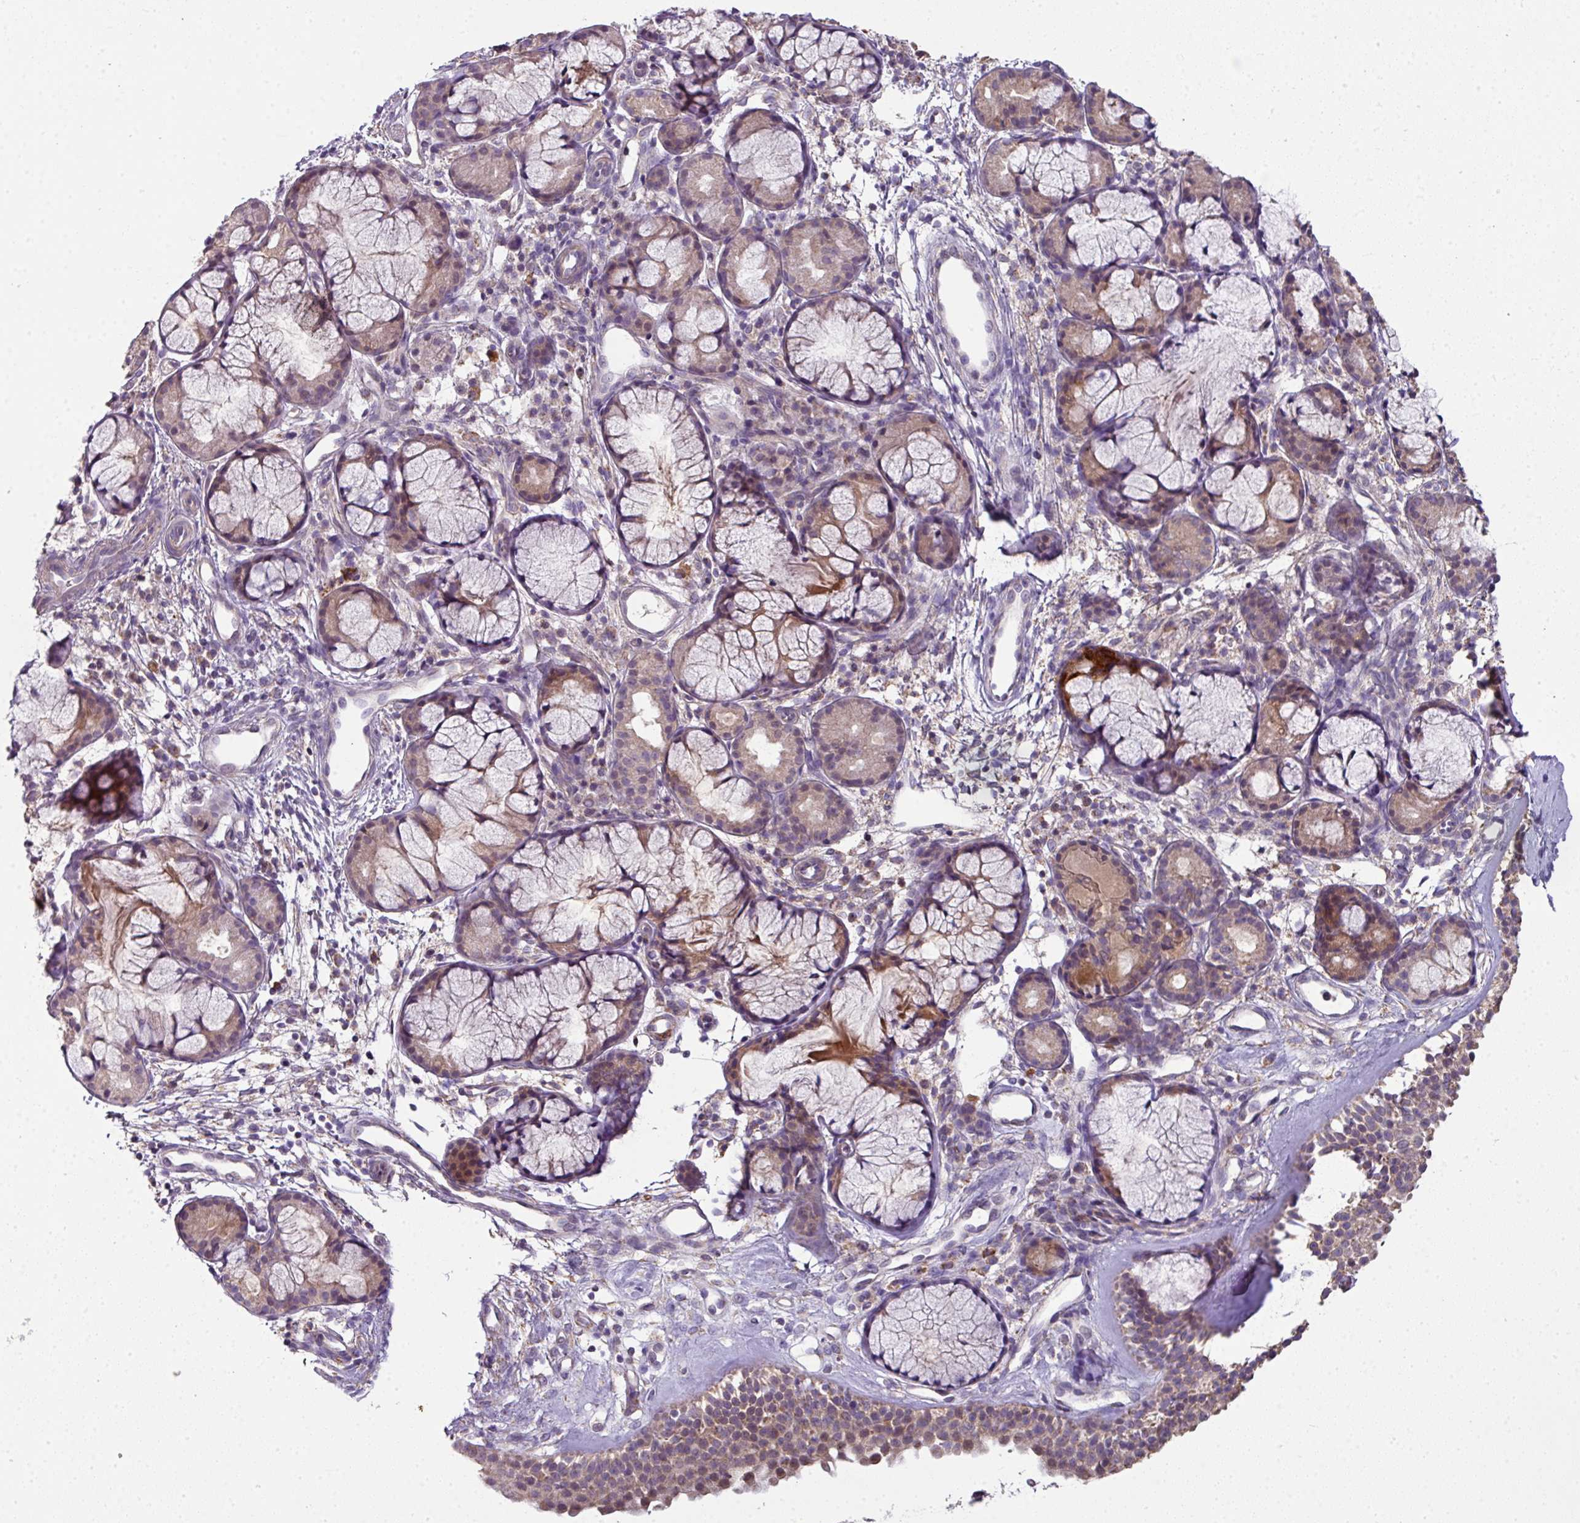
{"staining": {"intensity": "weak", "quantity": "25%-75%", "location": "cytoplasmic/membranous"}, "tissue": "nasopharynx", "cell_type": "Respiratory epithelial cells", "image_type": "normal", "snomed": [{"axis": "morphology", "description": "Normal tissue, NOS"}, {"axis": "topography", "description": "Nasopharynx"}], "caption": "Immunohistochemistry staining of unremarkable nasopharynx, which displays low levels of weak cytoplasmic/membranous positivity in about 25%-75% of respiratory epithelial cells indicating weak cytoplasmic/membranous protein expression. The staining was performed using DAB (3,3'-diaminobenzidine) (brown) for protein detection and nuclei were counterstained in hematoxylin (blue).", "gene": "PALS2", "patient": {"sex": "female", "age": 62}}